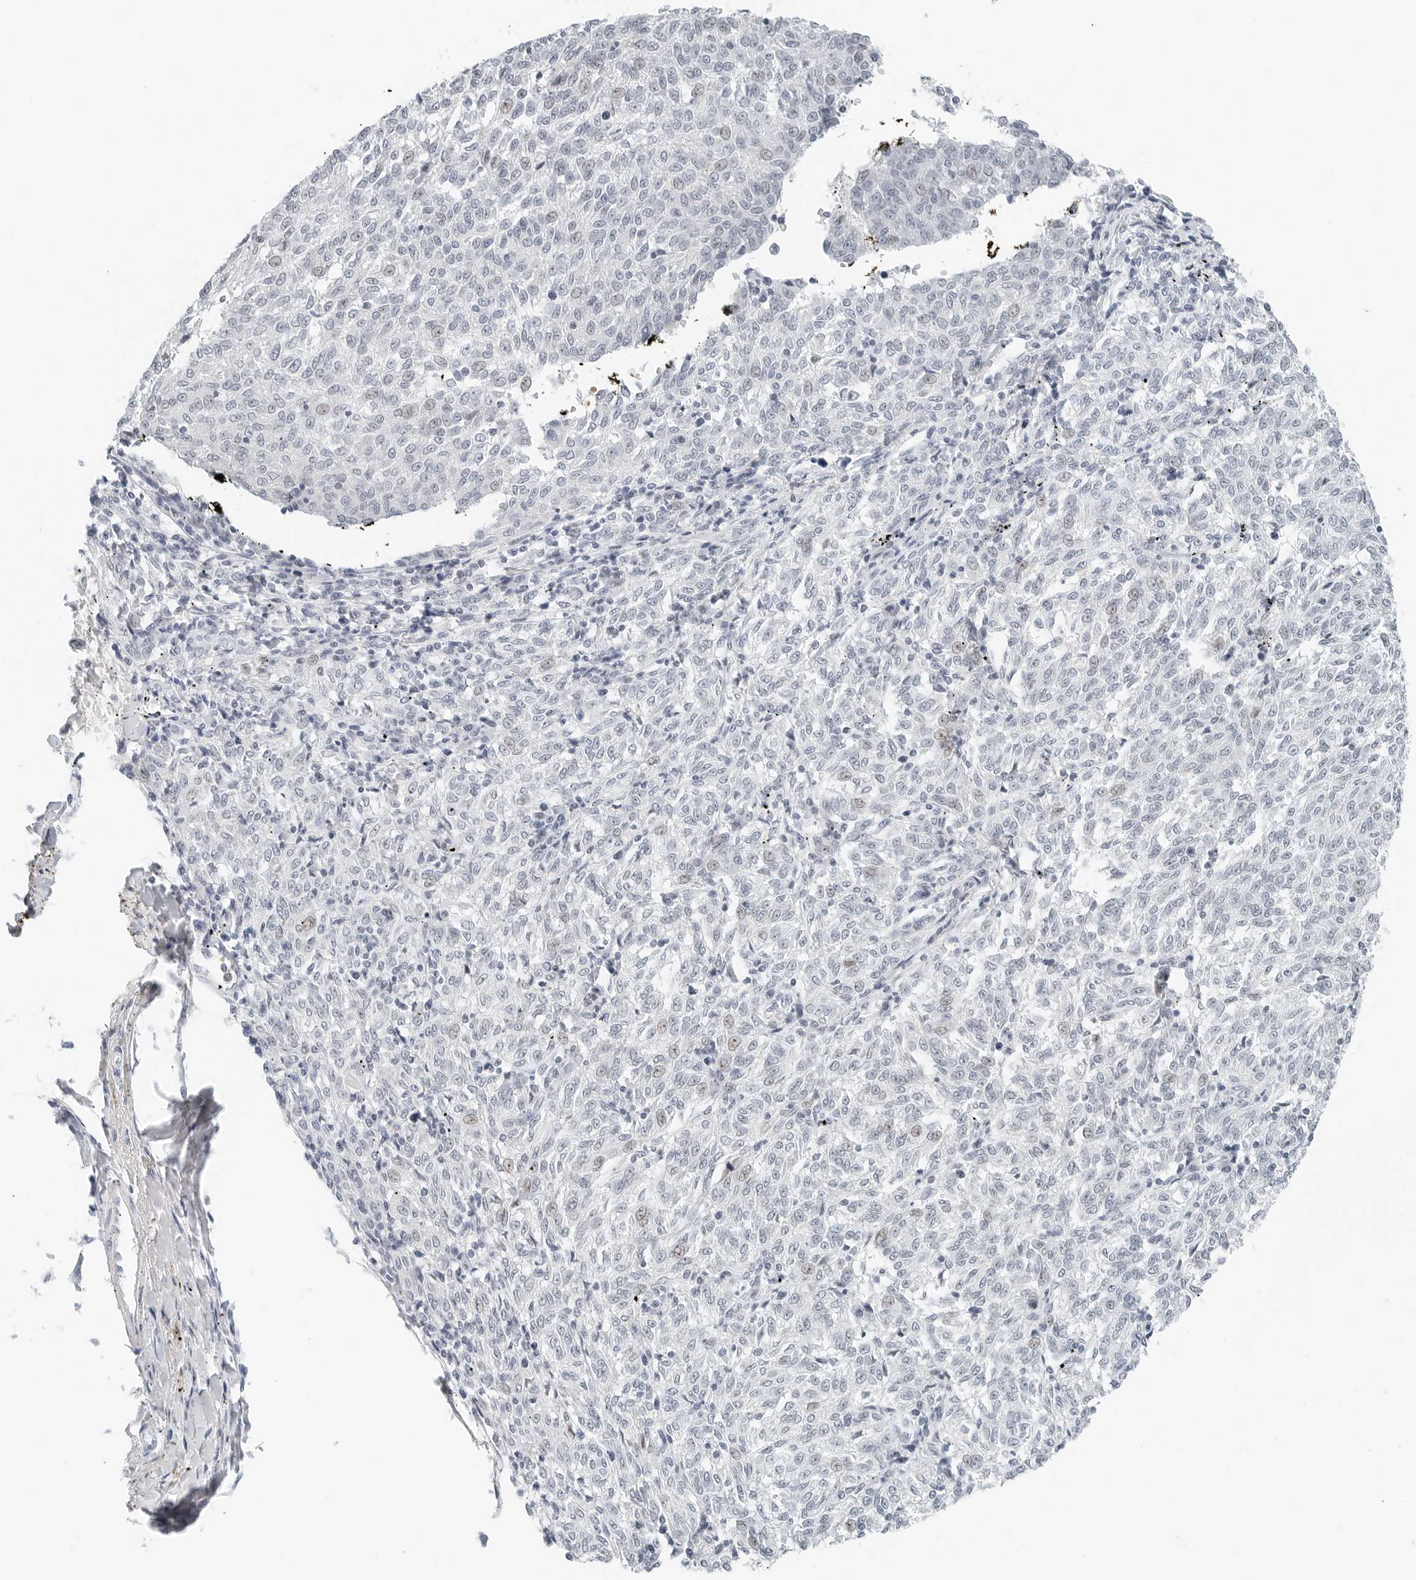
{"staining": {"intensity": "weak", "quantity": "<25%", "location": "nuclear"}, "tissue": "melanoma", "cell_type": "Tumor cells", "image_type": "cancer", "snomed": [{"axis": "morphology", "description": "Malignant melanoma, NOS"}, {"axis": "topography", "description": "Skin"}], "caption": "IHC of malignant melanoma demonstrates no expression in tumor cells.", "gene": "NTMT2", "patient": {"sex": "female", "age": 72}}